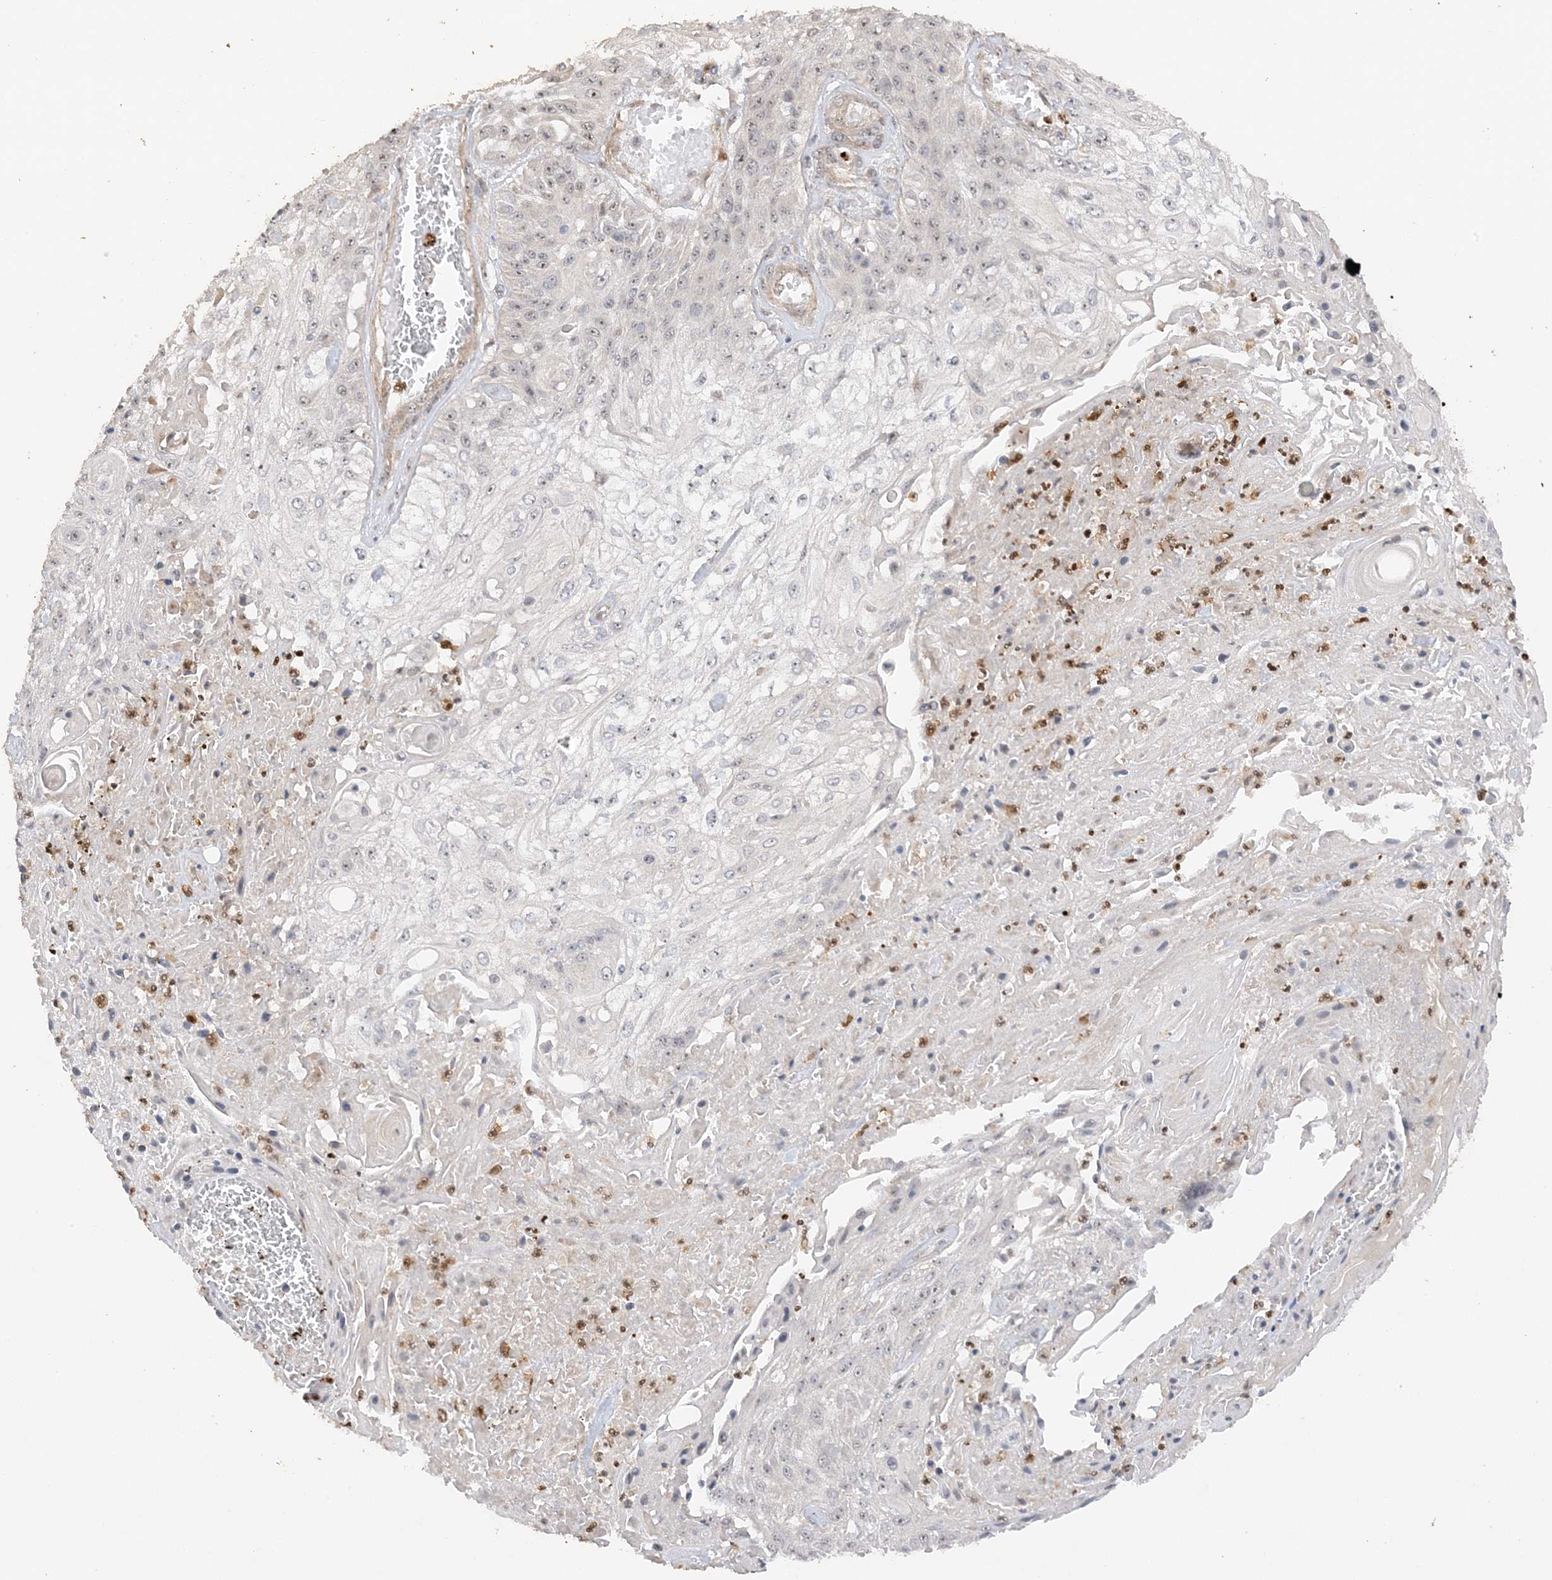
{"staining": {"intensity": "weak", "quantity": "25%-75%", "location": "nuclear"}, "tissue": "skin cancer", "cell_type": "Tumor cells", "image_type": "cancer", "snomed": [{"axis": "morphology", "description": "Squamous cell carcinoma, NOS"}, {"axis": "morphology", "description": "Squamous cell carcinoma, metastatic, NOS"}, {"axis": "topography", "description": "Skin"}, {"axis": "topography", "description": "Lymph node"}], "caption": "Brown immunohistochemical staining in metastatic squamous cell carcinoma (skin) reveals weak nuclear staining in about 25%-75% of tumor cells. (brown staining indicates protein expression, while blue staining denotes nuclei).", "gene": "DDX18", "patient": {"sex": "male", "age": 75}}